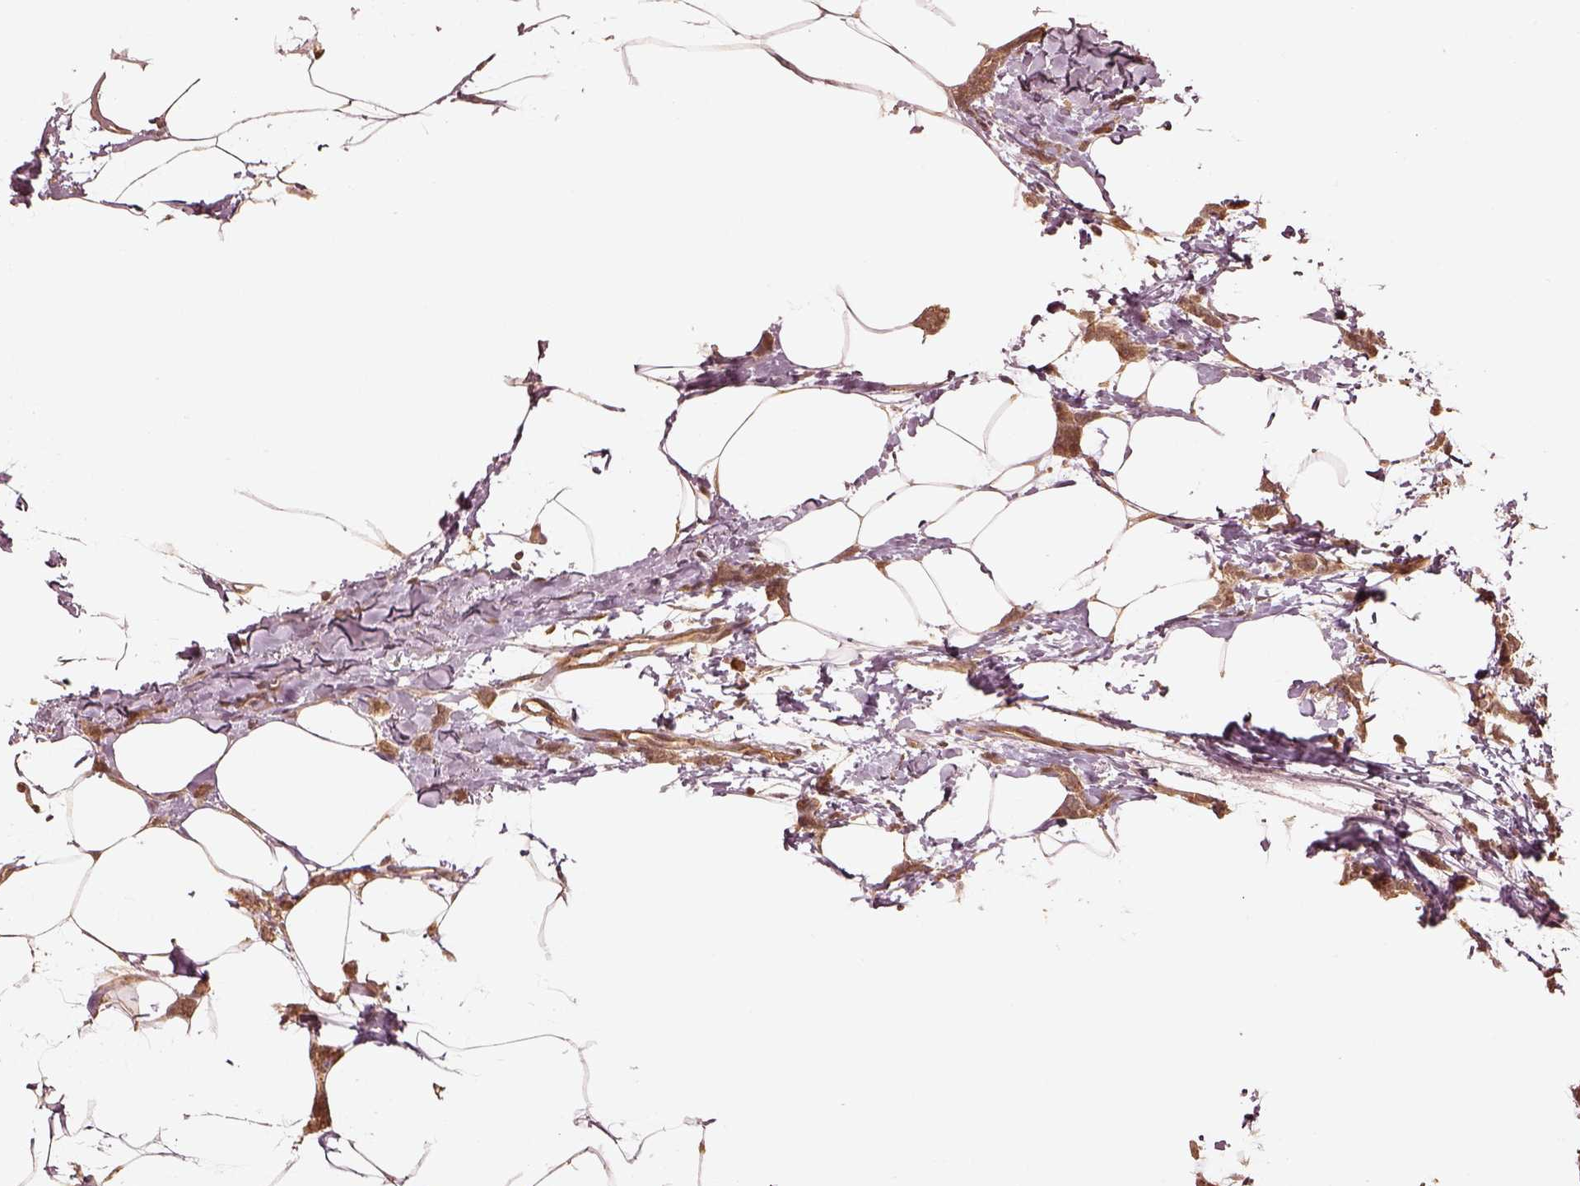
{"staining": {"intensity": "weak", "quantity": ">75%", "location": "cytoplasmic/membranous"}, "tissue": "breast cancer", "cell_type": "Tumor cells", "image_type": "cancer", "snomed": [{"axis": "morphology", "description": "Duct carcinoma"}, {"axis": "topography", "description": "Breast"}], "caption": "Immunohistochemistry of breast cancer (invasive ductal carcinoma) exhibits low levels of weak cytoplasmic/membranous expression in about >75% of tumor cells. Nuclei are stained in blue.", "gene": "CRB1", "patient": {"sex": "female", "age": 40}}